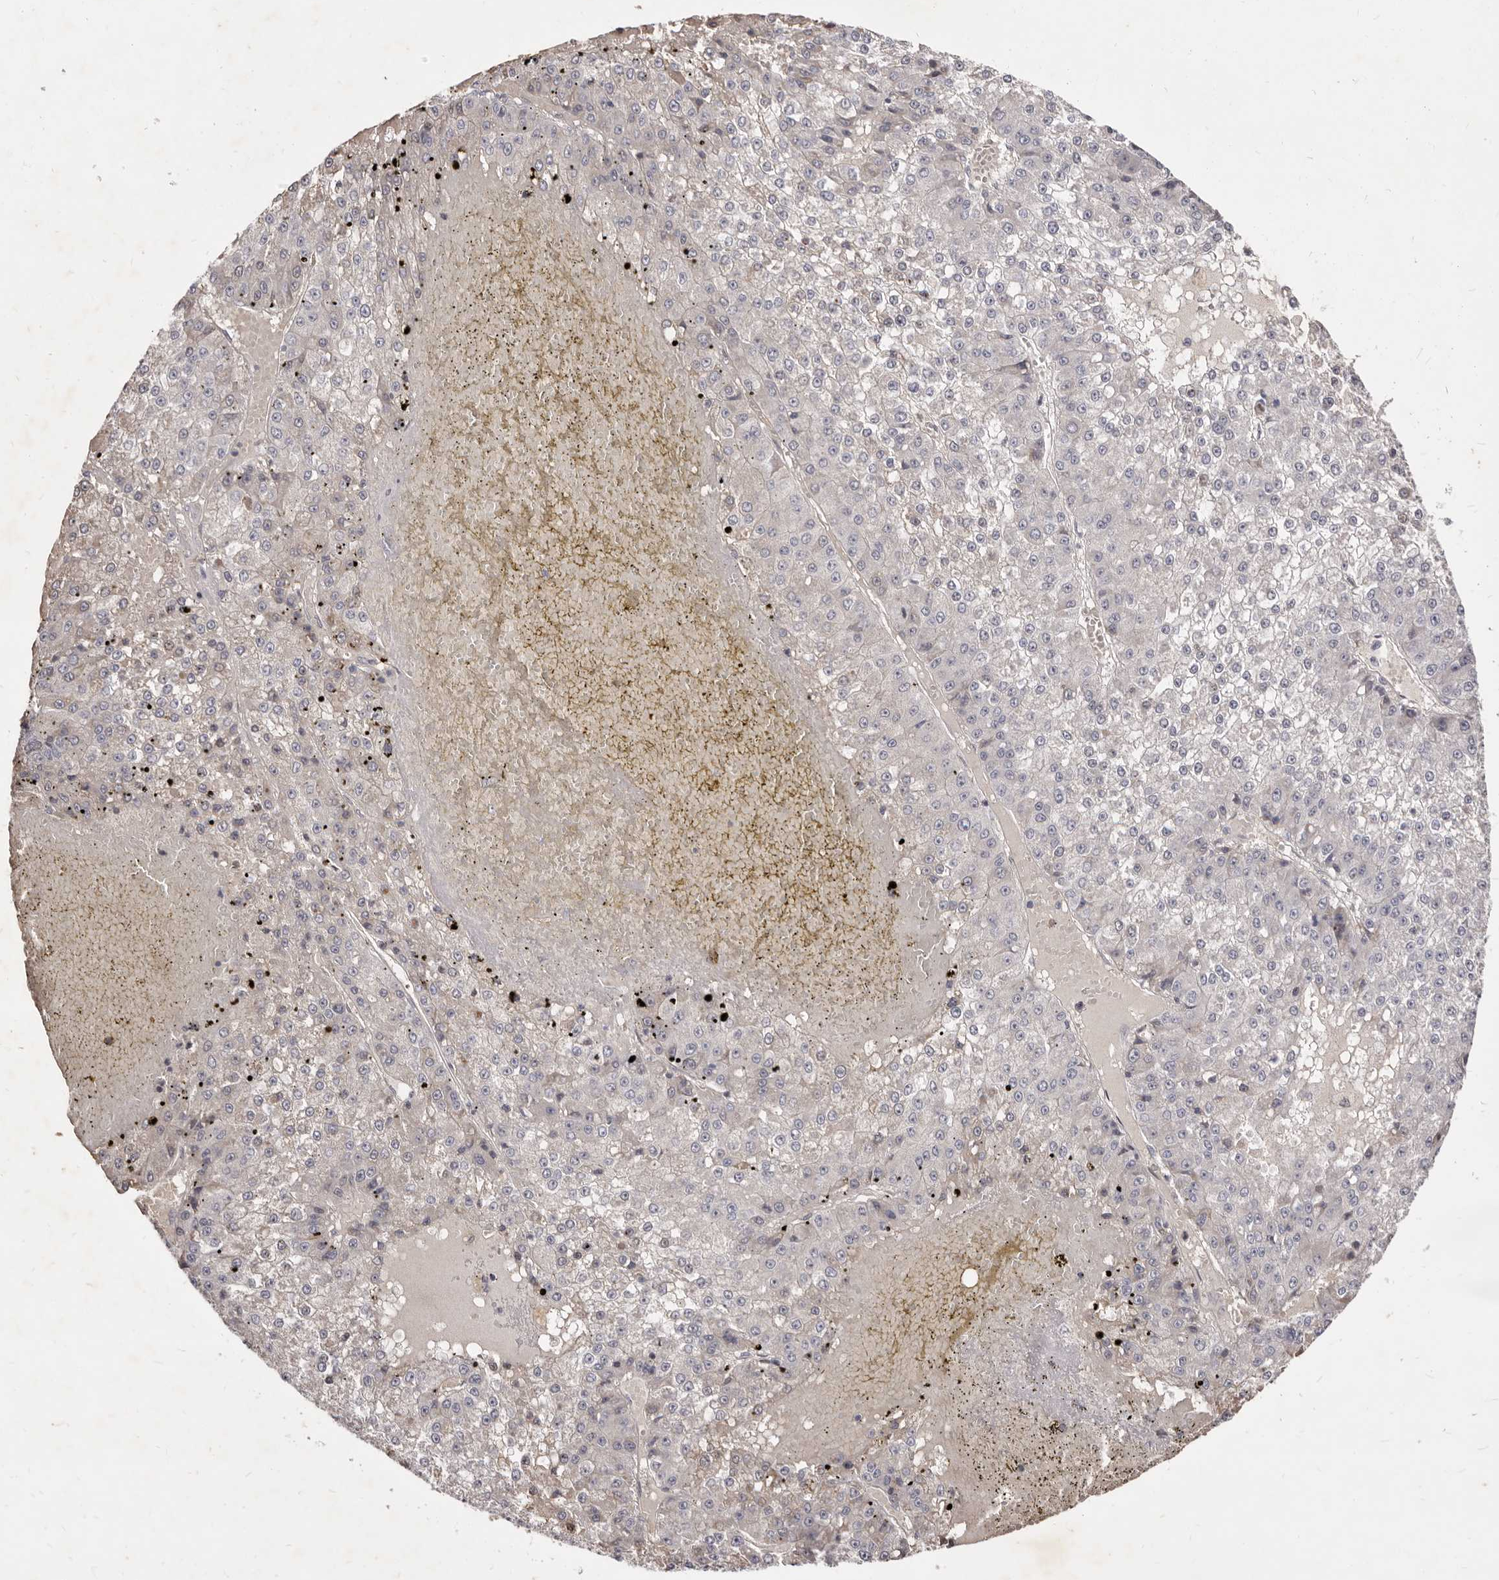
{"staining": {"intensity": "negative", "quantity": "none", "location": "none"}, "tissue": "liver cancer", "cell_type": "Tumor cells", "image_type": "cancer", "snomed": [{"axis": "morphology", "description": "Carcinoma, Hepatocellular, NOS"}, {"axis": "topography", "description": "Liver"}], "caption": "High magnification brightfield microscopy of liver hepatocellular carcinoma stained with DAB (3,3'-diaminobenzidine) (brown) and counterstained with hematoxylin (blue): tumor cells show no significant staining. (DAB immunohistochemistry visualized using brightfield microscopy, high magnification).", "gene": "KIF2B", "patient": {"sex": "female", "age": 73}}